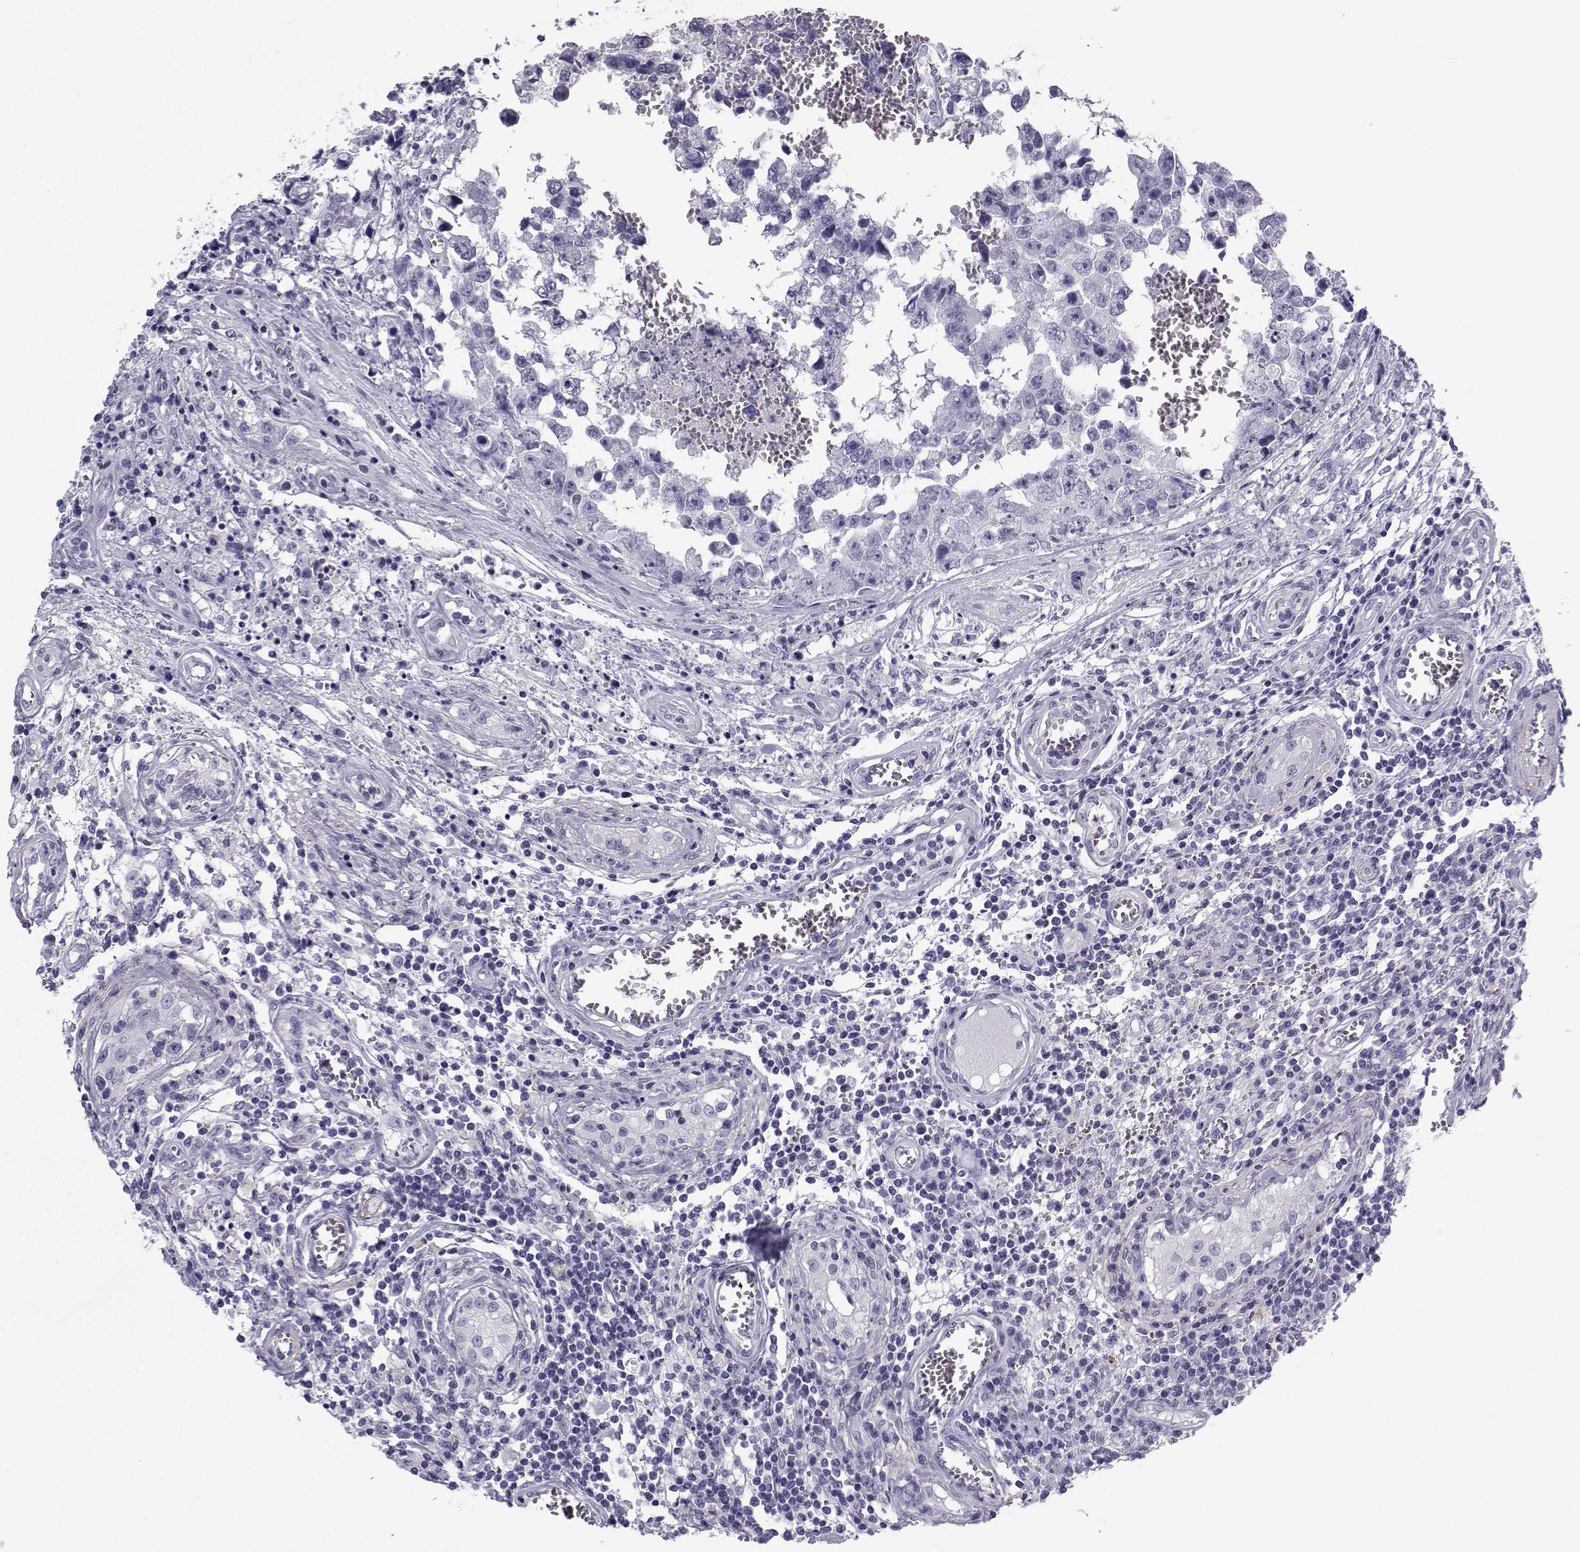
{"staining": {"intensity": "negative", "quantity": "none", "location": "none"}, "tissue": "testis cancer", "cell_type": "Tumor cells", "image_type": "cancer", "snomed": [{"axis": "morphology", "description": "Carcinoma, Embryonal, NOS"}, {"axis": "topography", "description": "Testis"}], "caption": "Testis embryonal carcinoma stained for a protein using immunohistochemistry (IHC) exhibits no expression tumor cells.", "gene": "SPANXD", "patient": {"sex": "male", "age": 36}}